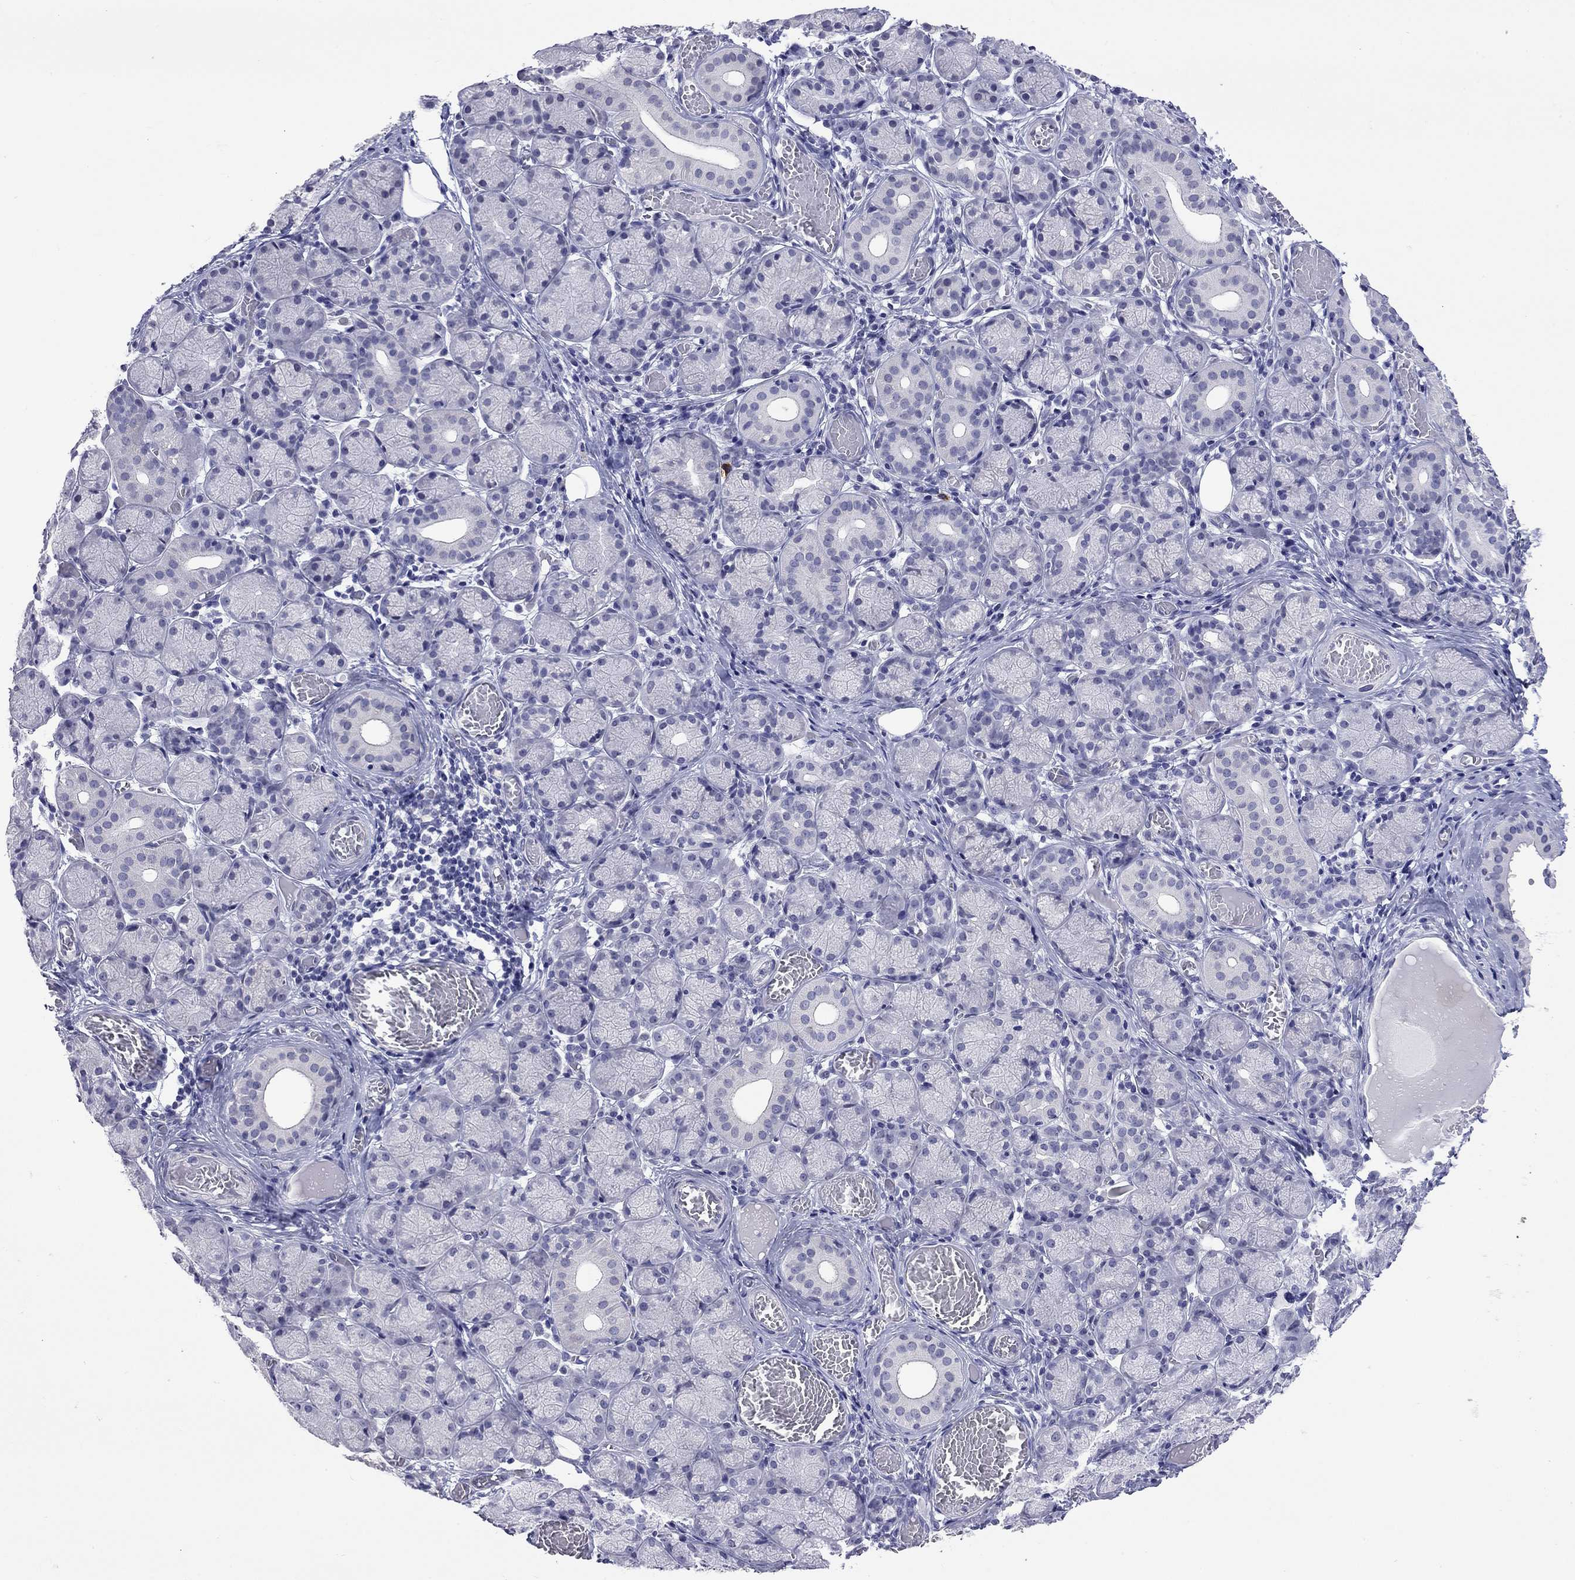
{"staining": {"intensity": "negative", "quantity": "none", "location": "none"}, "tissue": "salivary gland", "cell_type": "Glandular cells", "image_type": "normal", "snomed": [{"axis": "morphology", "description": "Normal tissue, NOS"}, {"axis": "topography", "description": "Salivary gland"}, {"axis": "topography", "description": "Peripheral nerve tissue"}], "caption": "Histopathology image shows no significant protein expression in glandular cells of normal salivary gland.", "gene": "ARMC12", "patient": {"sex": "female", "age": 24}}